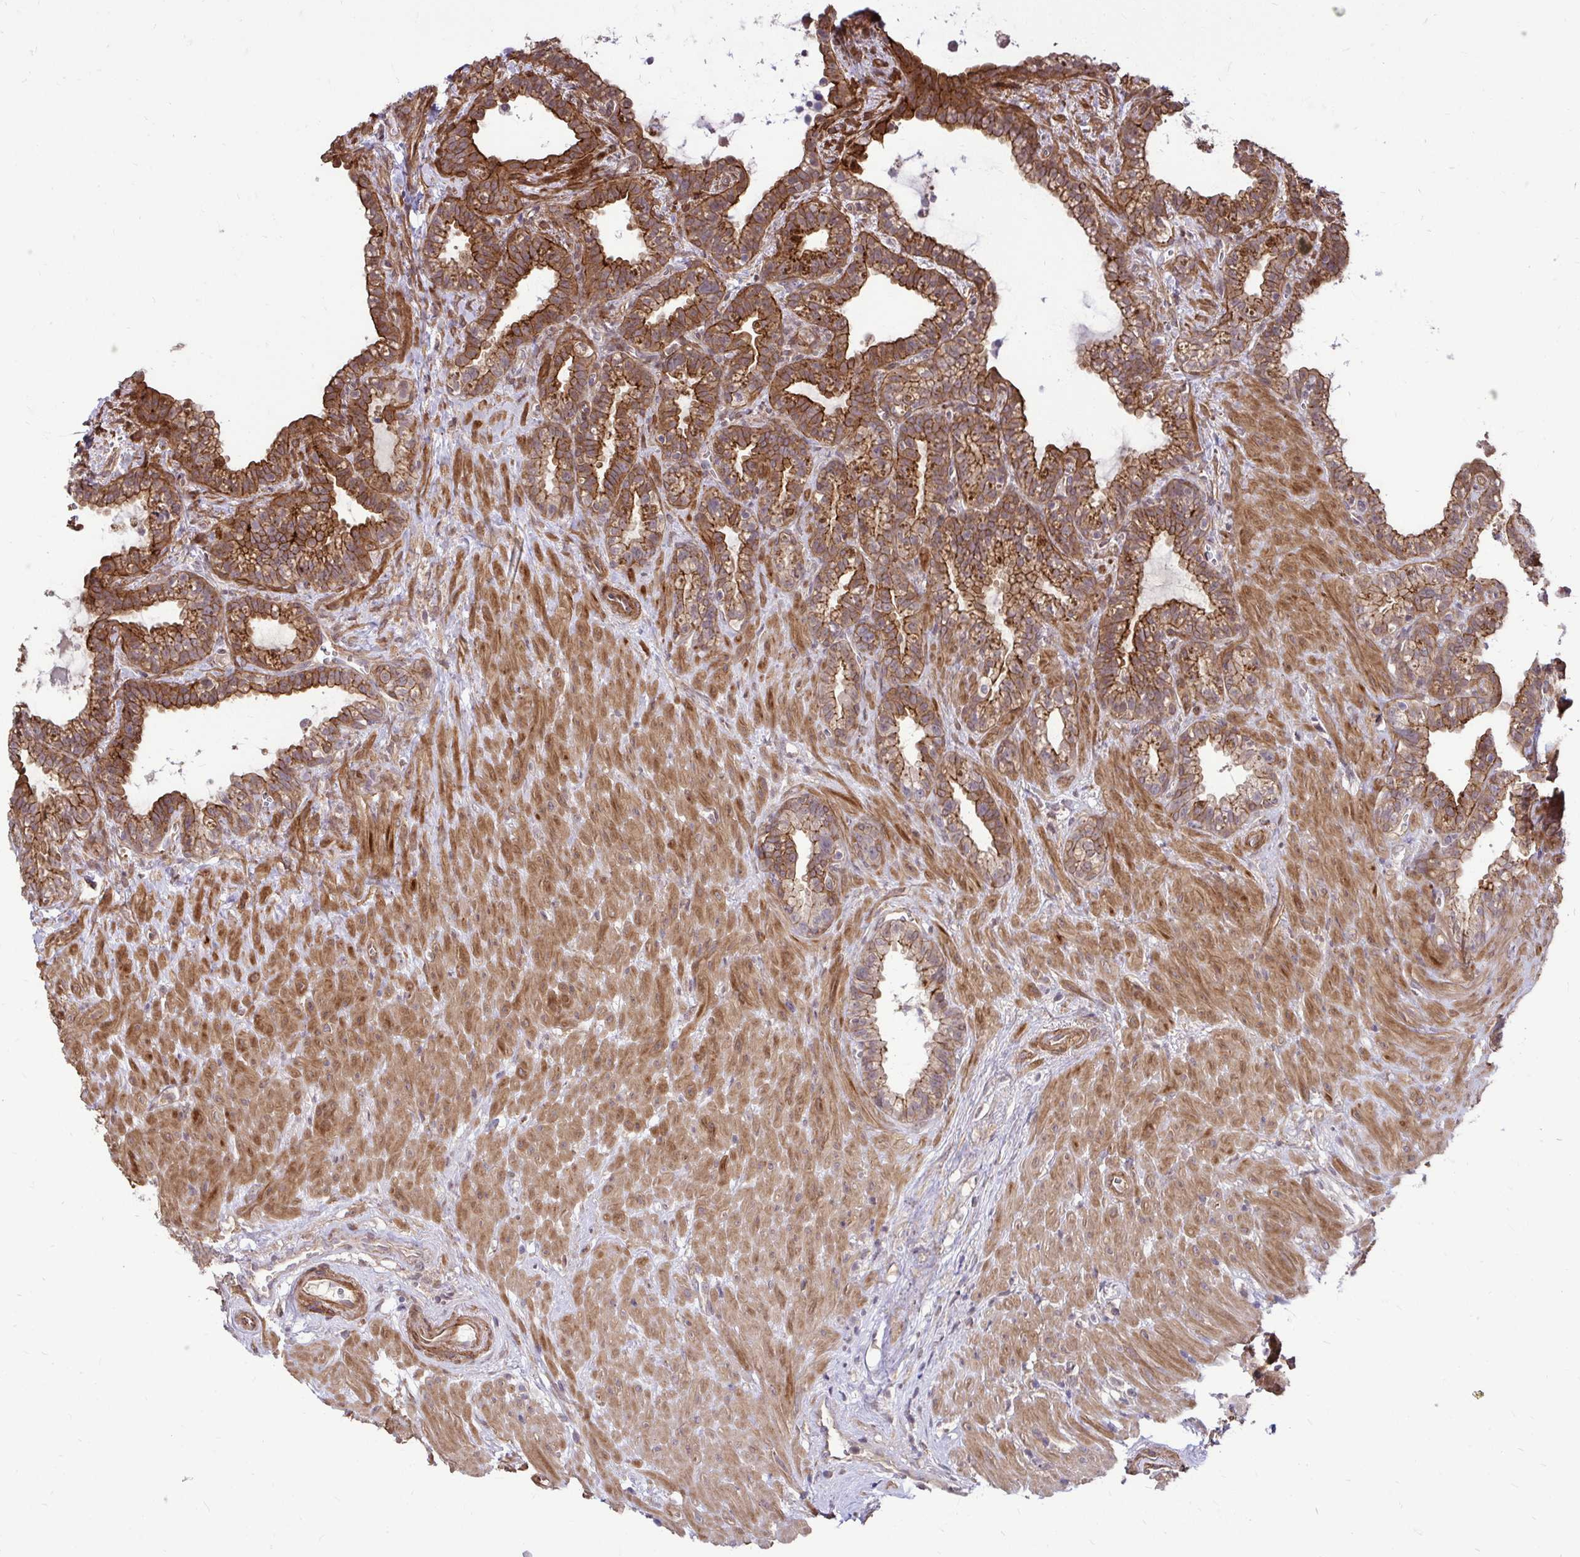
{"staining": {"intensity": "strong", "quantity": "25%-75%", "location": "cytoplasmic/membranous"}, "tissue": "seminal vesicle", "cell_type": "Glandular cells", "image_type": "normal", "snomed": [{"axis": "morphology", "description": "Normal tissue, NOS"}, {"axis": "topography", "description": "Seminal veicle"}], "caption": "A high amount of strong cytoplasmic/membranous positivity is present in about 25%-75% of glandular cells in unremarkable seminal vesicle.", "gene": "TRIP6", "patient": {"sex": "male", "age": 76}}